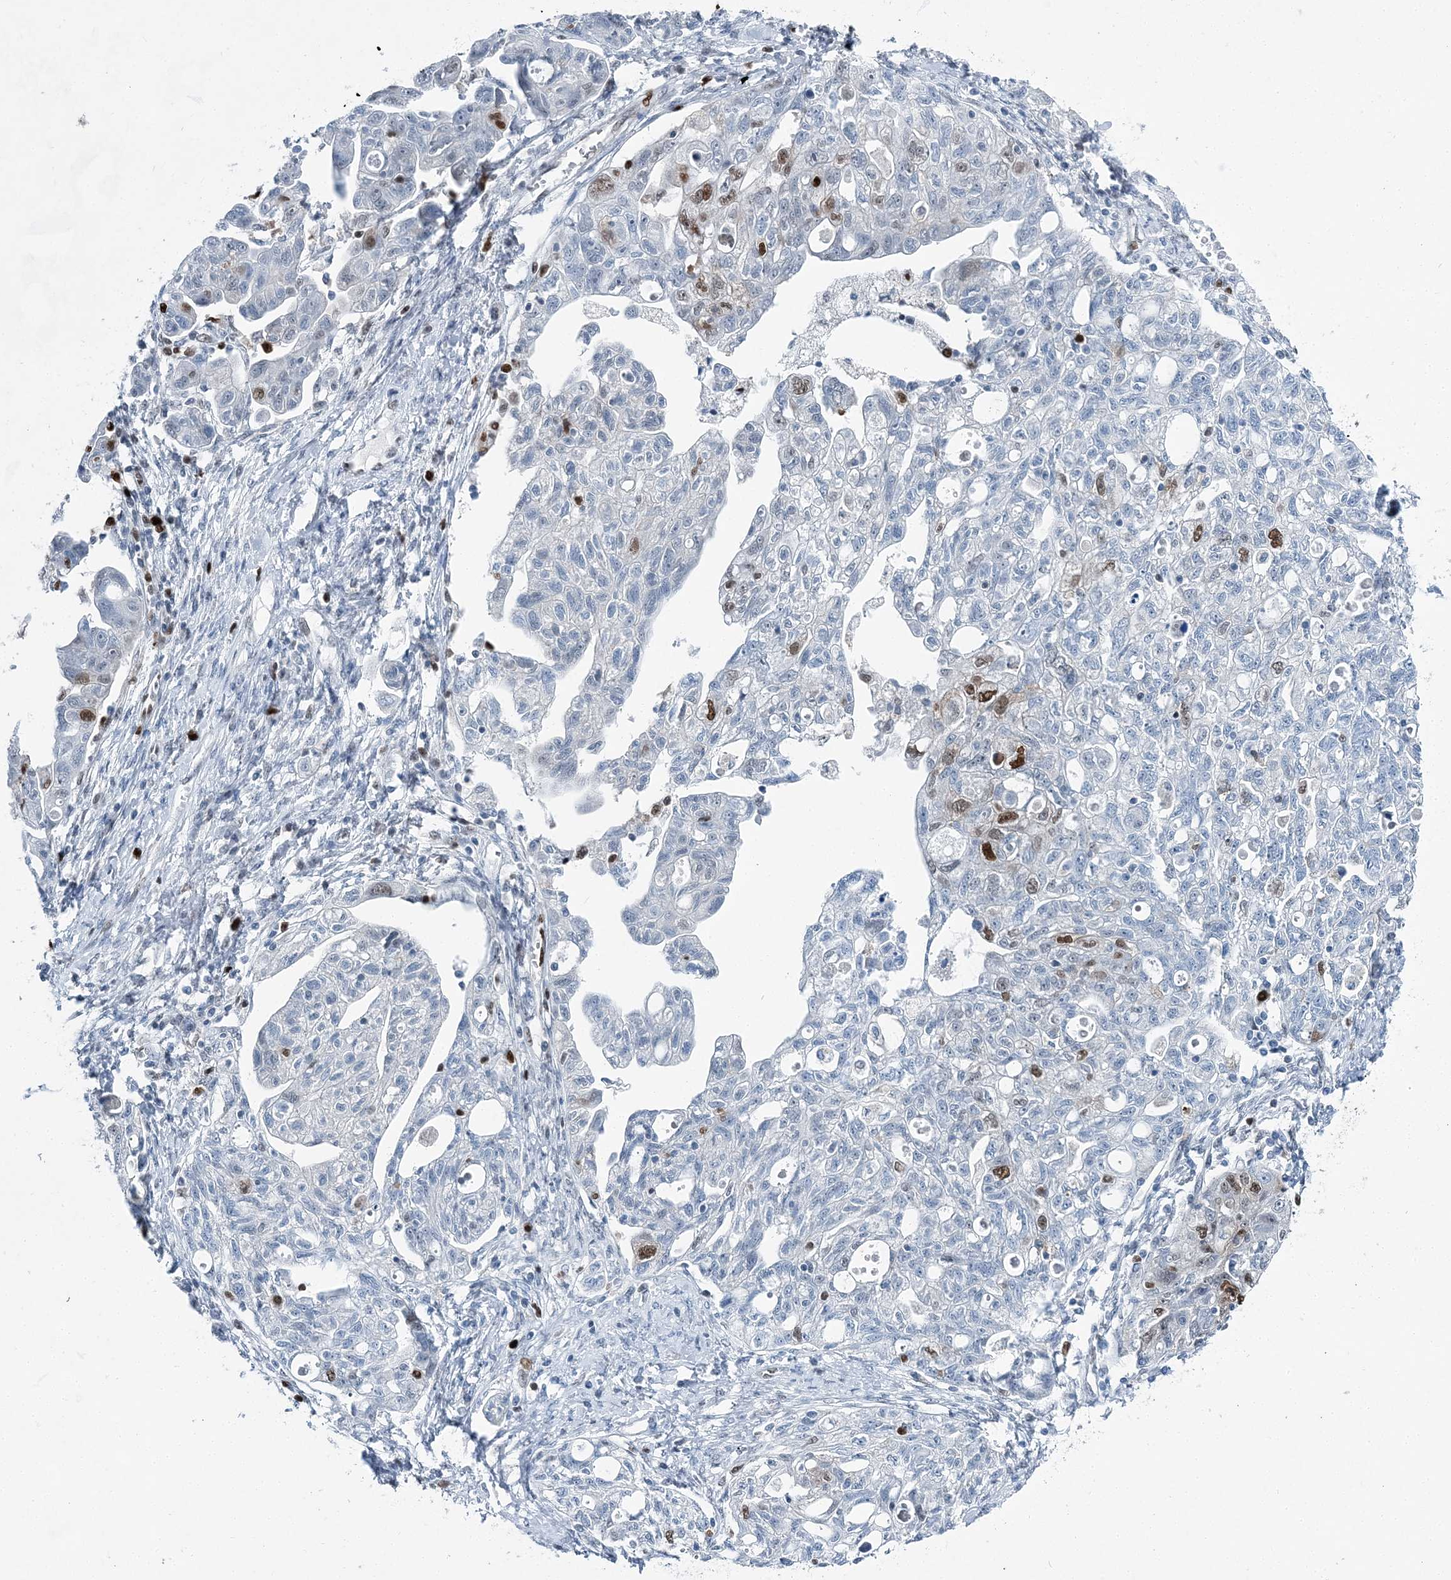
{"staining": {"intensity": "strong", "quantity": "<25%", "location": "nuclear"}, "tissue": "ovarian cancer", "cell_type": "Tumor cells", "image_type": "cancer", "snomed": [{"axis": "morphology", "description": "Carcinoma, NOS"}, {"axis": "morphology", "description": "Cystadenocarcinoma, serous, NOS"}, {"axis": "topography", "description": "Ovary"}], "caption": "Immunohistochemistry (IHC) image of neoplastic tissue: ovarian cancer (carcinoma) stained using immunohistochemistry displays medium levels of strong protein expression localized specifically in the nuclear of tumor cells, appearing as a nuclear brown color.", "gene": "HAT1", "patient": {"sex": "female", "age": 69}}